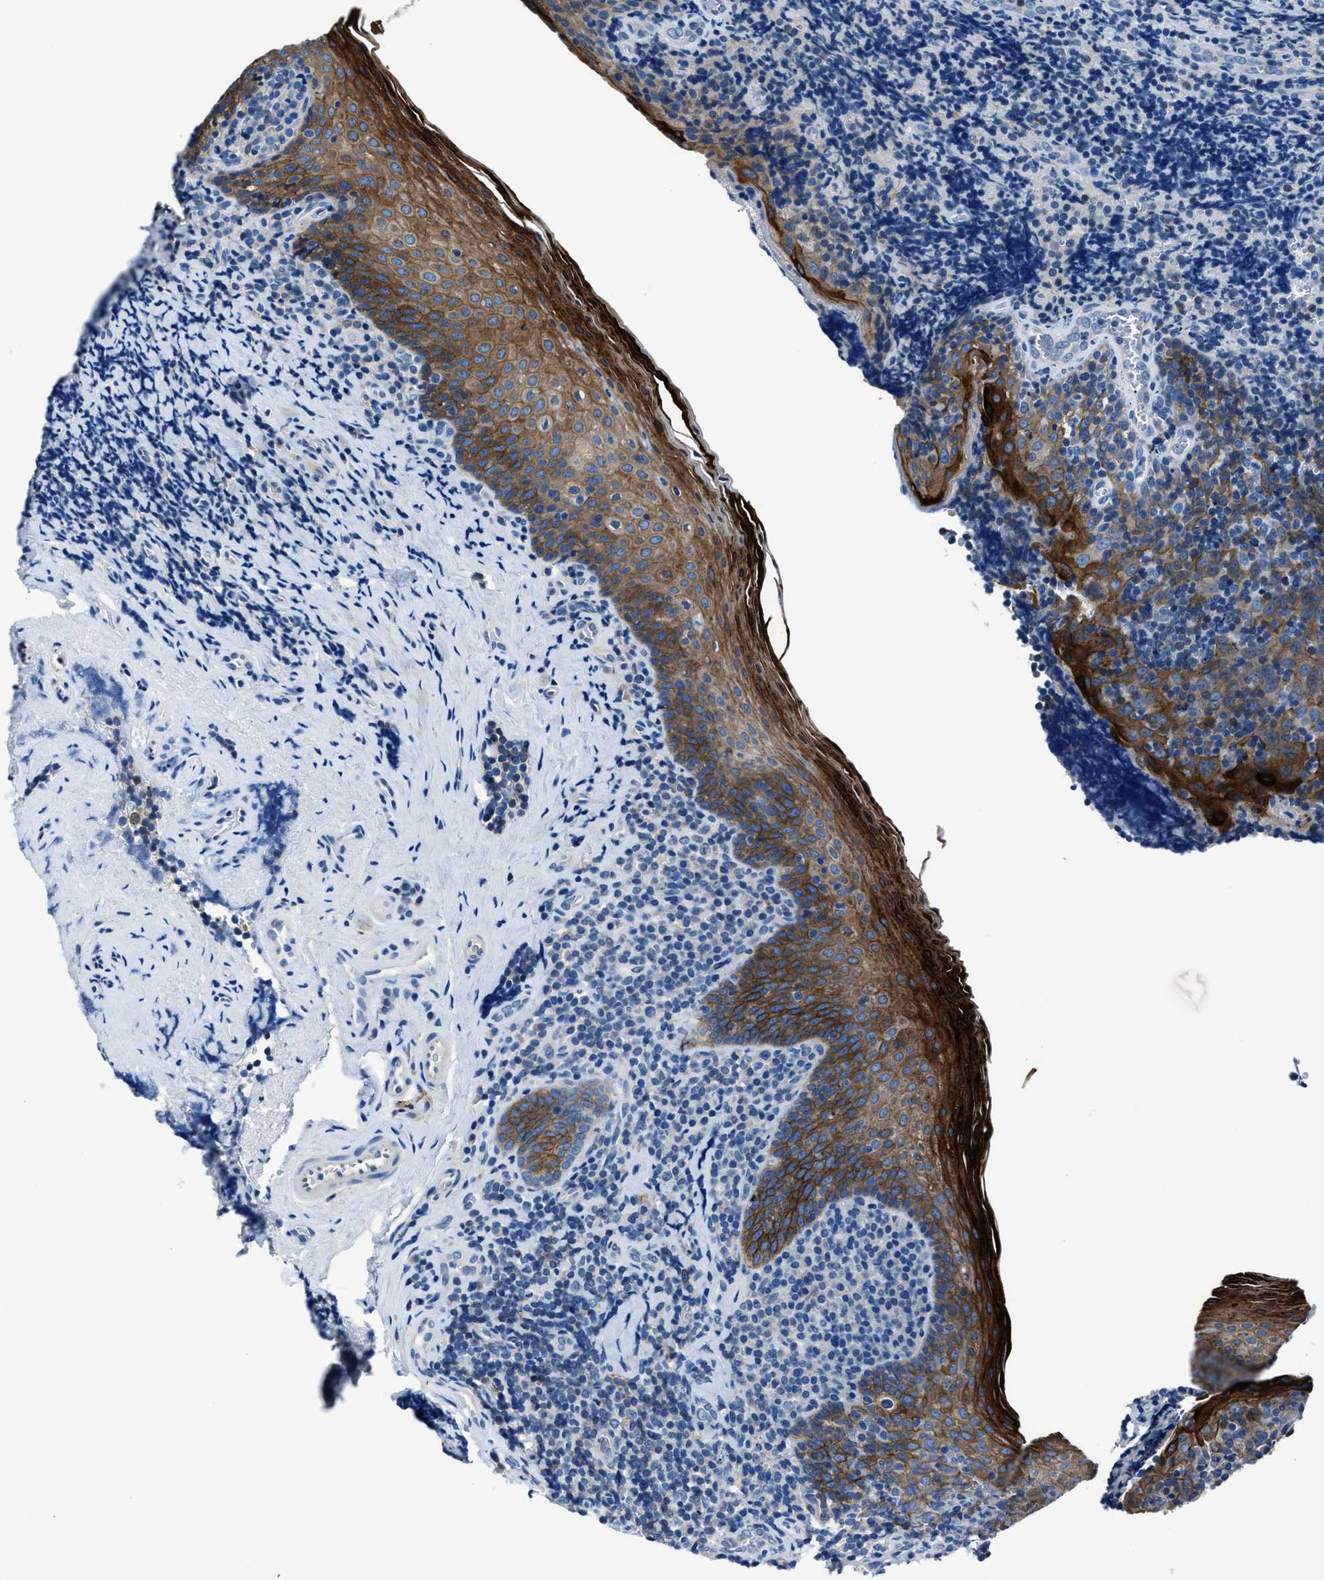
{"staining": {"intensity": "negative", "quantity": "none", "location": "none"}, "tissue": "tonsil", "cell_type": "Germinal center cells", "image_type": "normal", "snomed": [{"axis": "morphology", "description": "Normal tissue, NOS"}, {"axis": "morphology", "description": "Inflammation, NOS"}, {"axis": "topography", "description": "Tonsil"}], "caption": "This image is of benign tonsil stained with immunohistochemistry to label a protein in brown with the nuclei are counter-stained blue. There is no staining in germinal center cells.", "gene": "LMO7", "patient": {"sex": "female", "age": 31}}